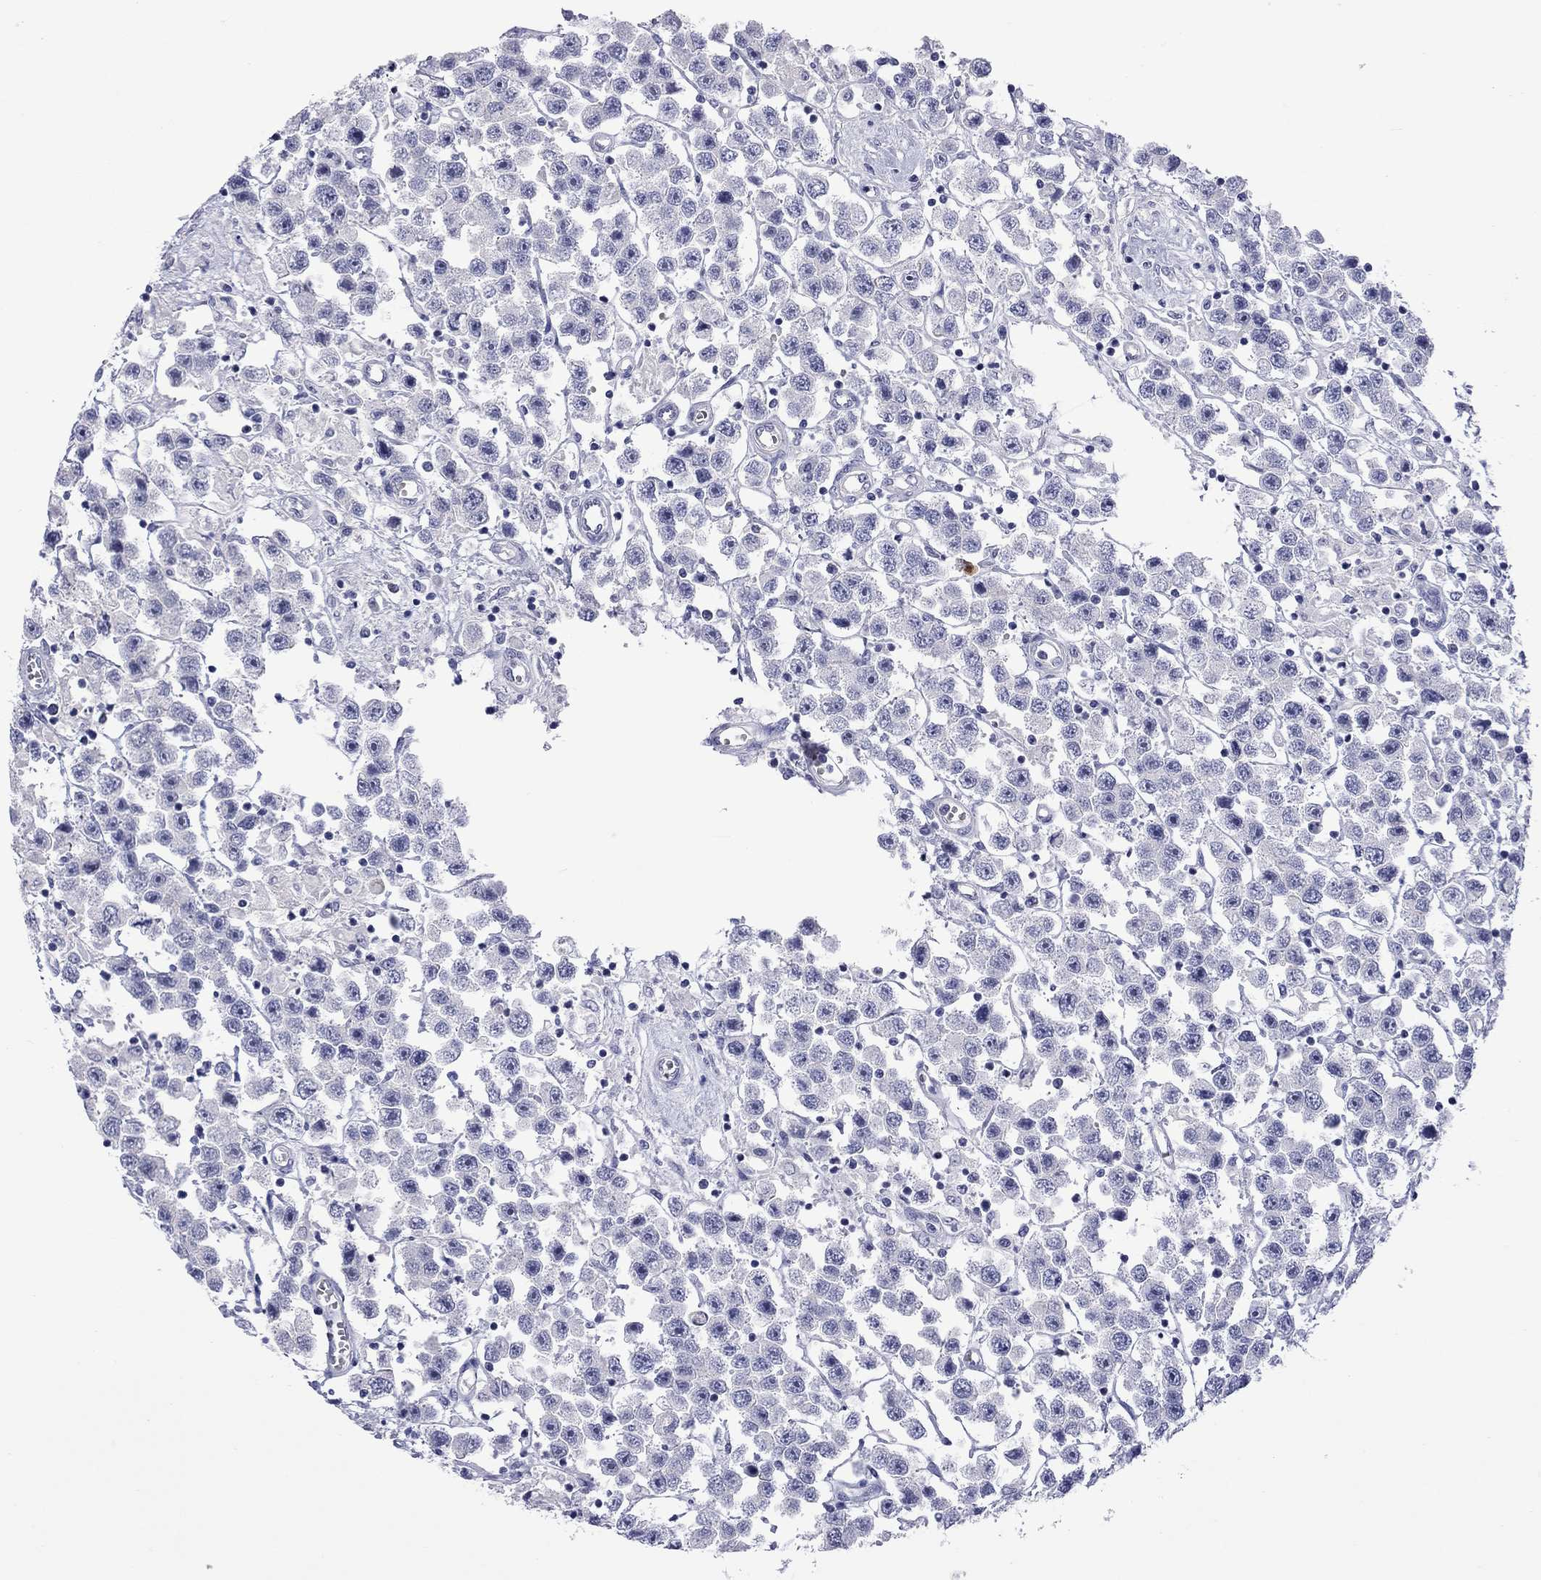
{"staining": {"intensity": "negative", "quantity": "none", "location": "none"}, "tissue": "testis cancer", "cell_type": "Tumor cells", "image_type": "cancer", "snomed": [{"axis": "morphology", "description": "Seminoma, NOS"}, {"axis": "topography", "description": "Testis"}], "caption": "An IHC photomicrograph of seminoma (testis) is shown. There is no staining in tumor cells of seminoma (testis).", "gene": "CTNNBIP1", "patient": {"sex": "male", "age": 45}}